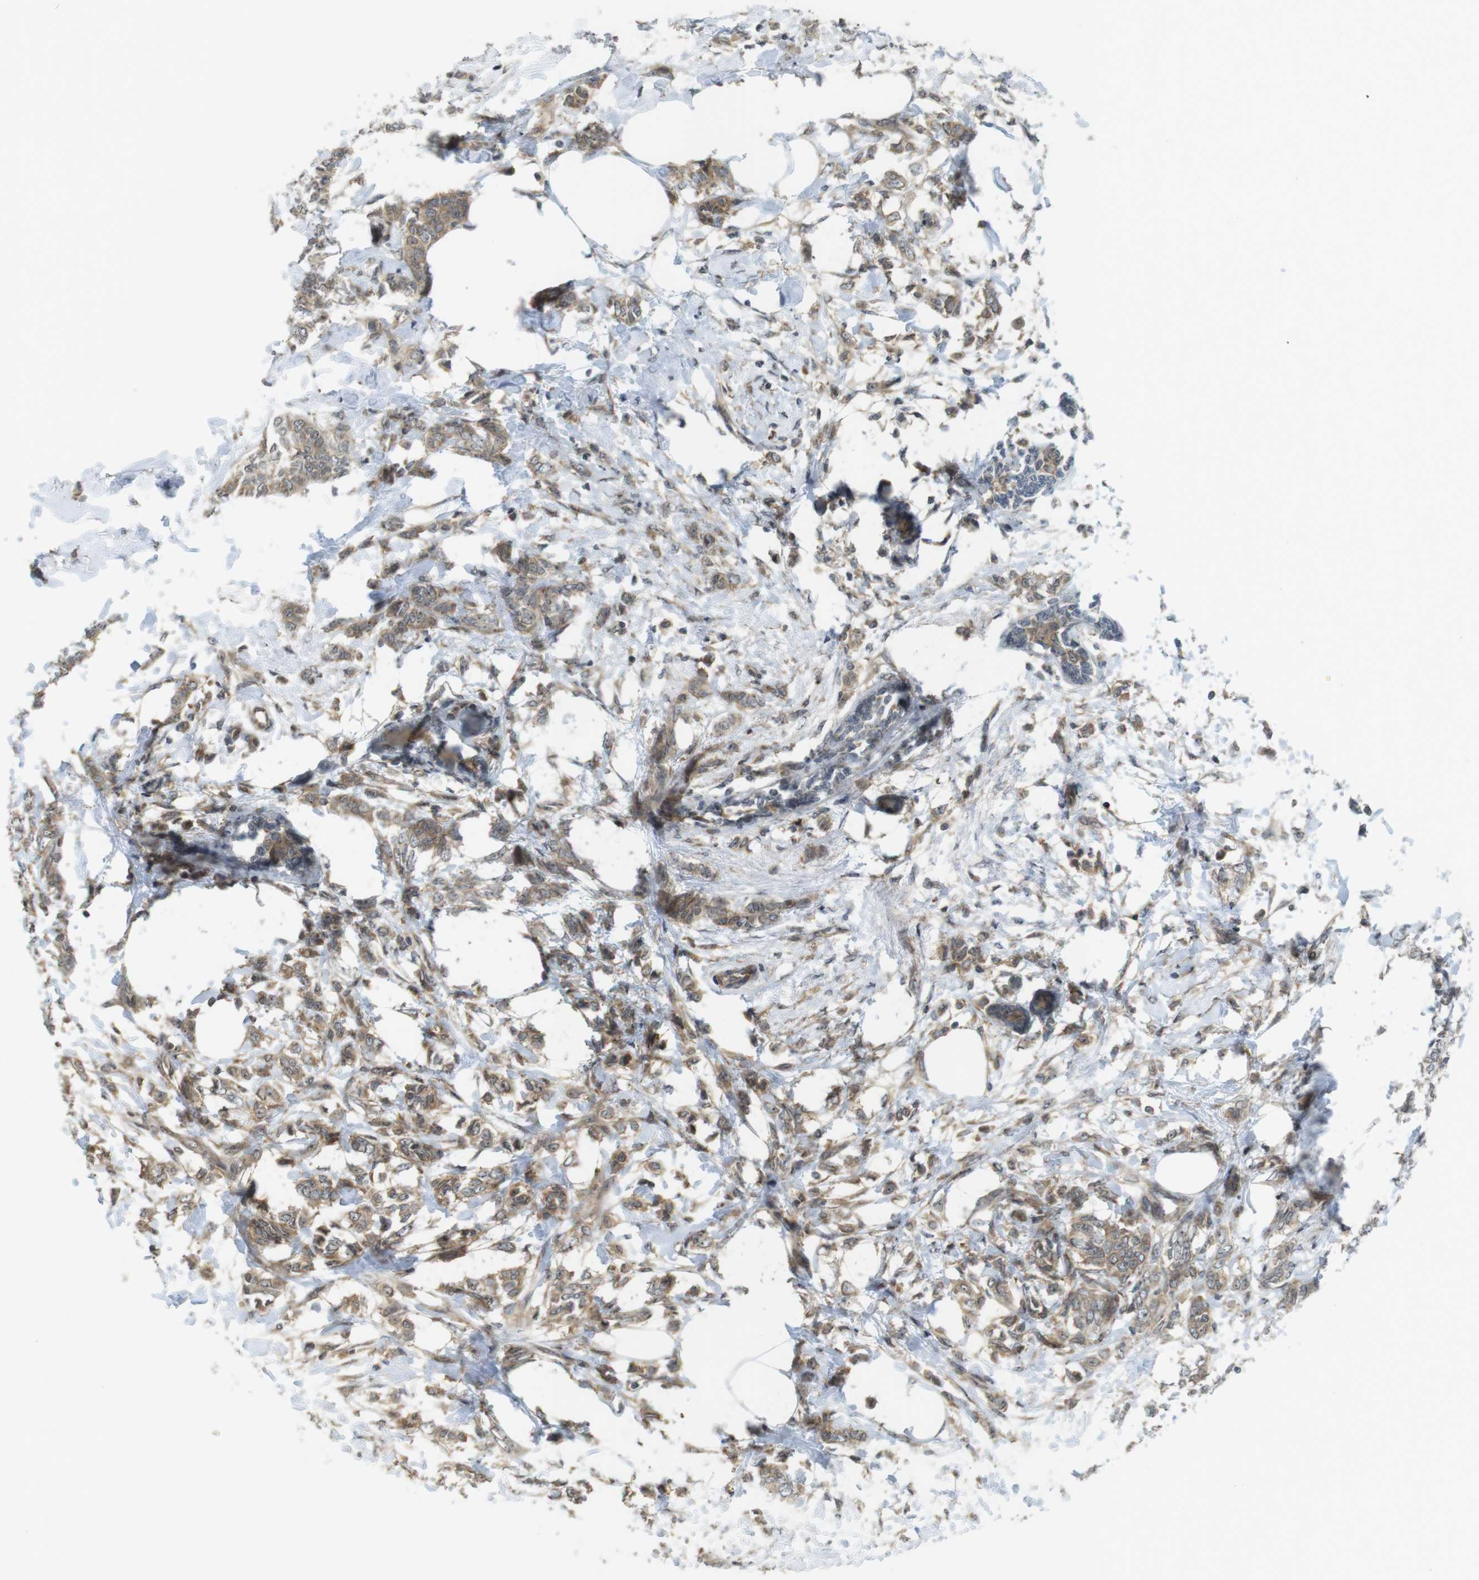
{"staining": {"intensity": "moderate", "quantity": ">75%", "location": "cytoplasmic/membranous"}, "tissue": "breast cancer", "cell_type": "Tumor cells", "image_type": "cancer", "snomed": [{"axis": "morphology", "description": "Lobular carcinoma, in situ"}, {"axis": "morphology", "description": "Lobular carcinoma"}, {"axis": "topography", "description": "Breast"}], "caption": "Breast cancer (lobular carcinoma in situ) was stained to show a protein in brown. There is medium levels of moderate cytoplasmic/membranous positivity in about >75% of tumor cells.", "gene": "CC2D1A", "patient": {"sex": "female", "age": 41}}